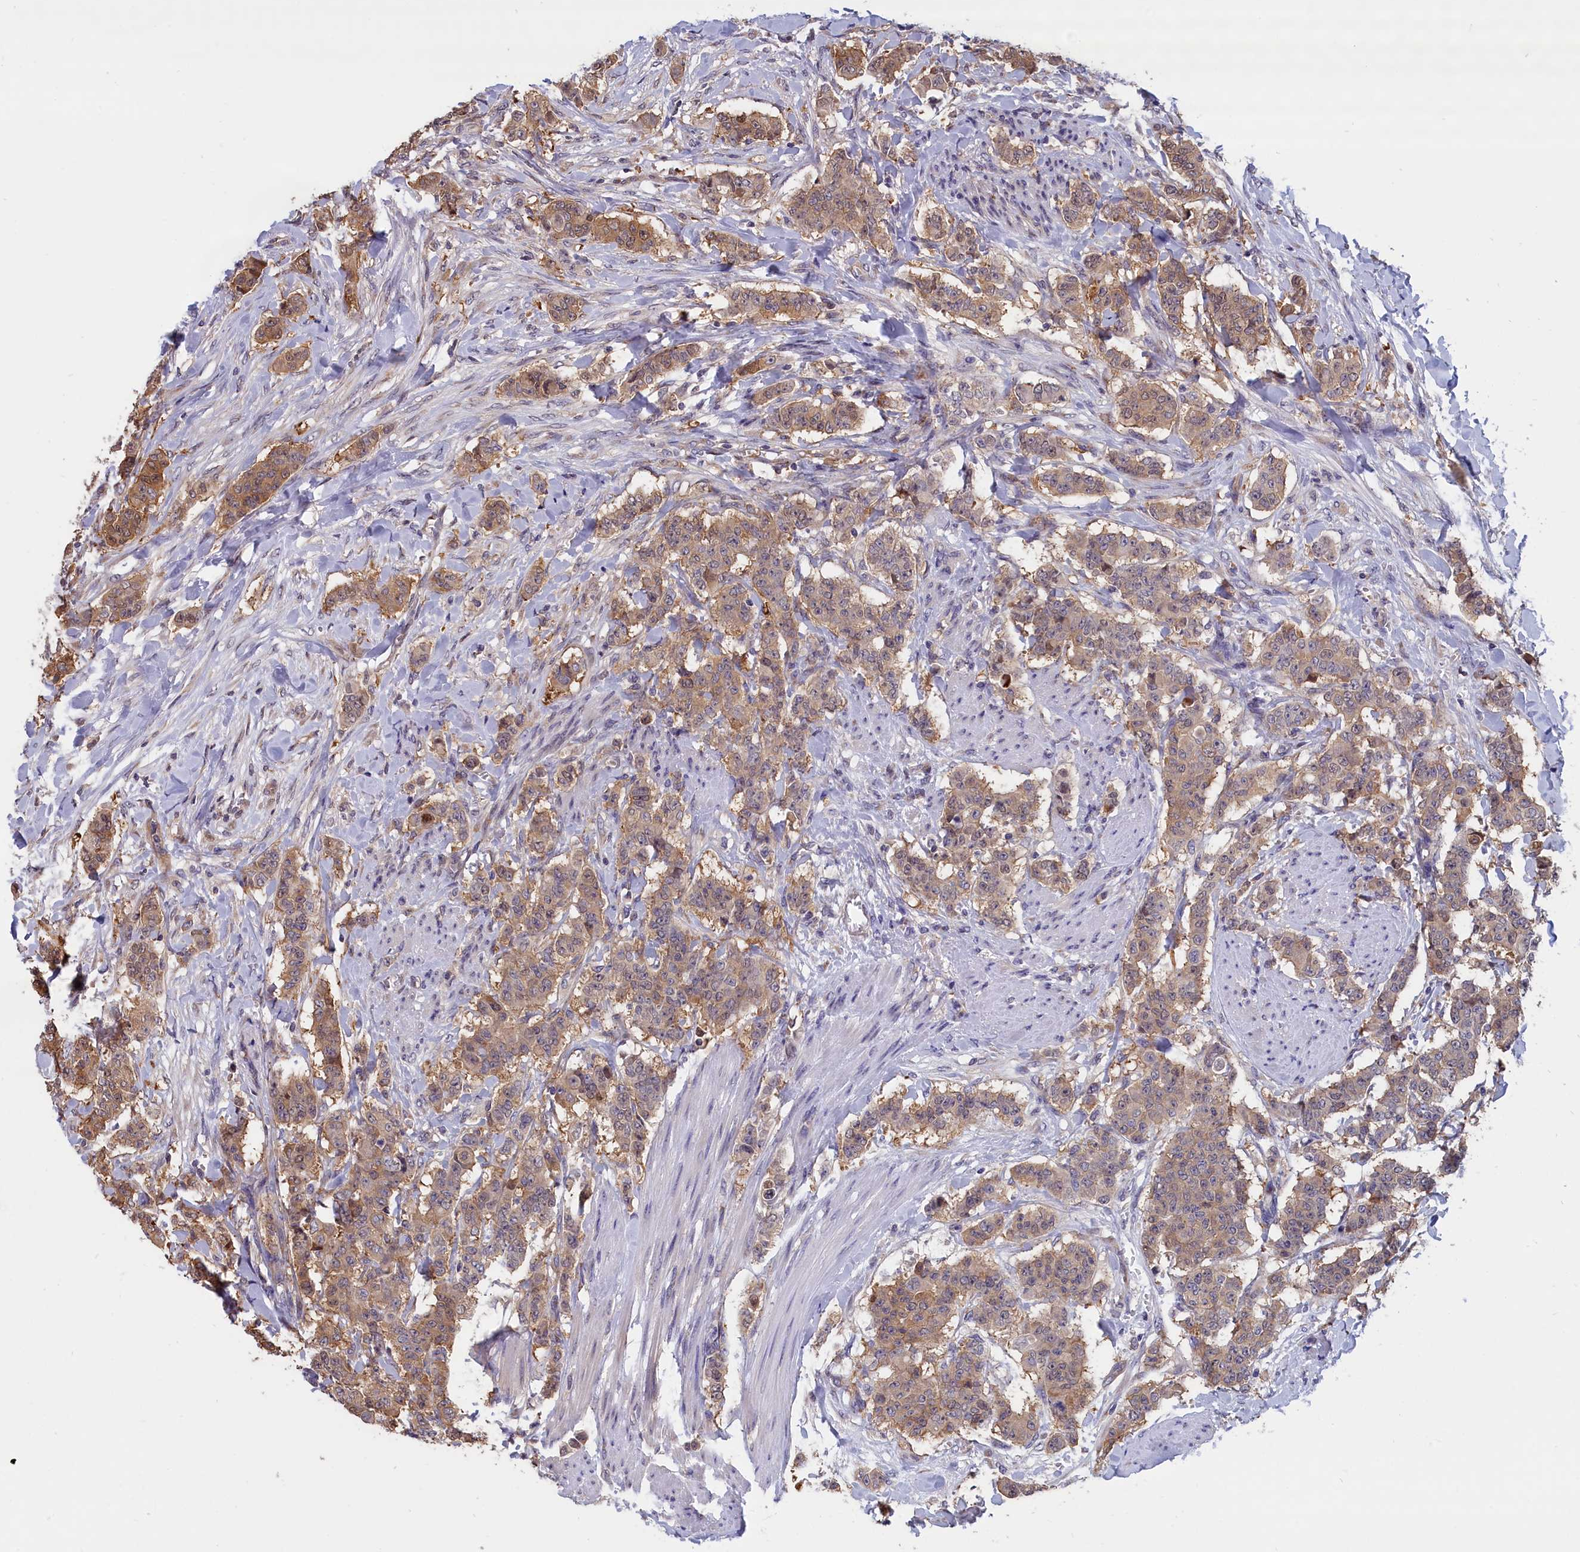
{"staining": {"intensity": "moderate", "quantity": "<25%", "location": "cytoplasmic/membranous"}, "tissue": "breast cancer", "cell_type": "Tumor cells", "image_type": "cancer", "snomed": [{"axis": "morphology", "description": "Duct carcinoma"}, {"axis": "topography", "description": "Breast"}], "caption": "Protein staining of breast cancer tissue reveals moderate cytoplasmic/membranous staining in approximately <25% of tumor cells. The staining is performed using DAB brown chromogen to label protein expression. The nuclei are counter-stained blue using hematoxylin.", "gene": "ABCC8", "patient": {"sex": "female", "age": 40}}